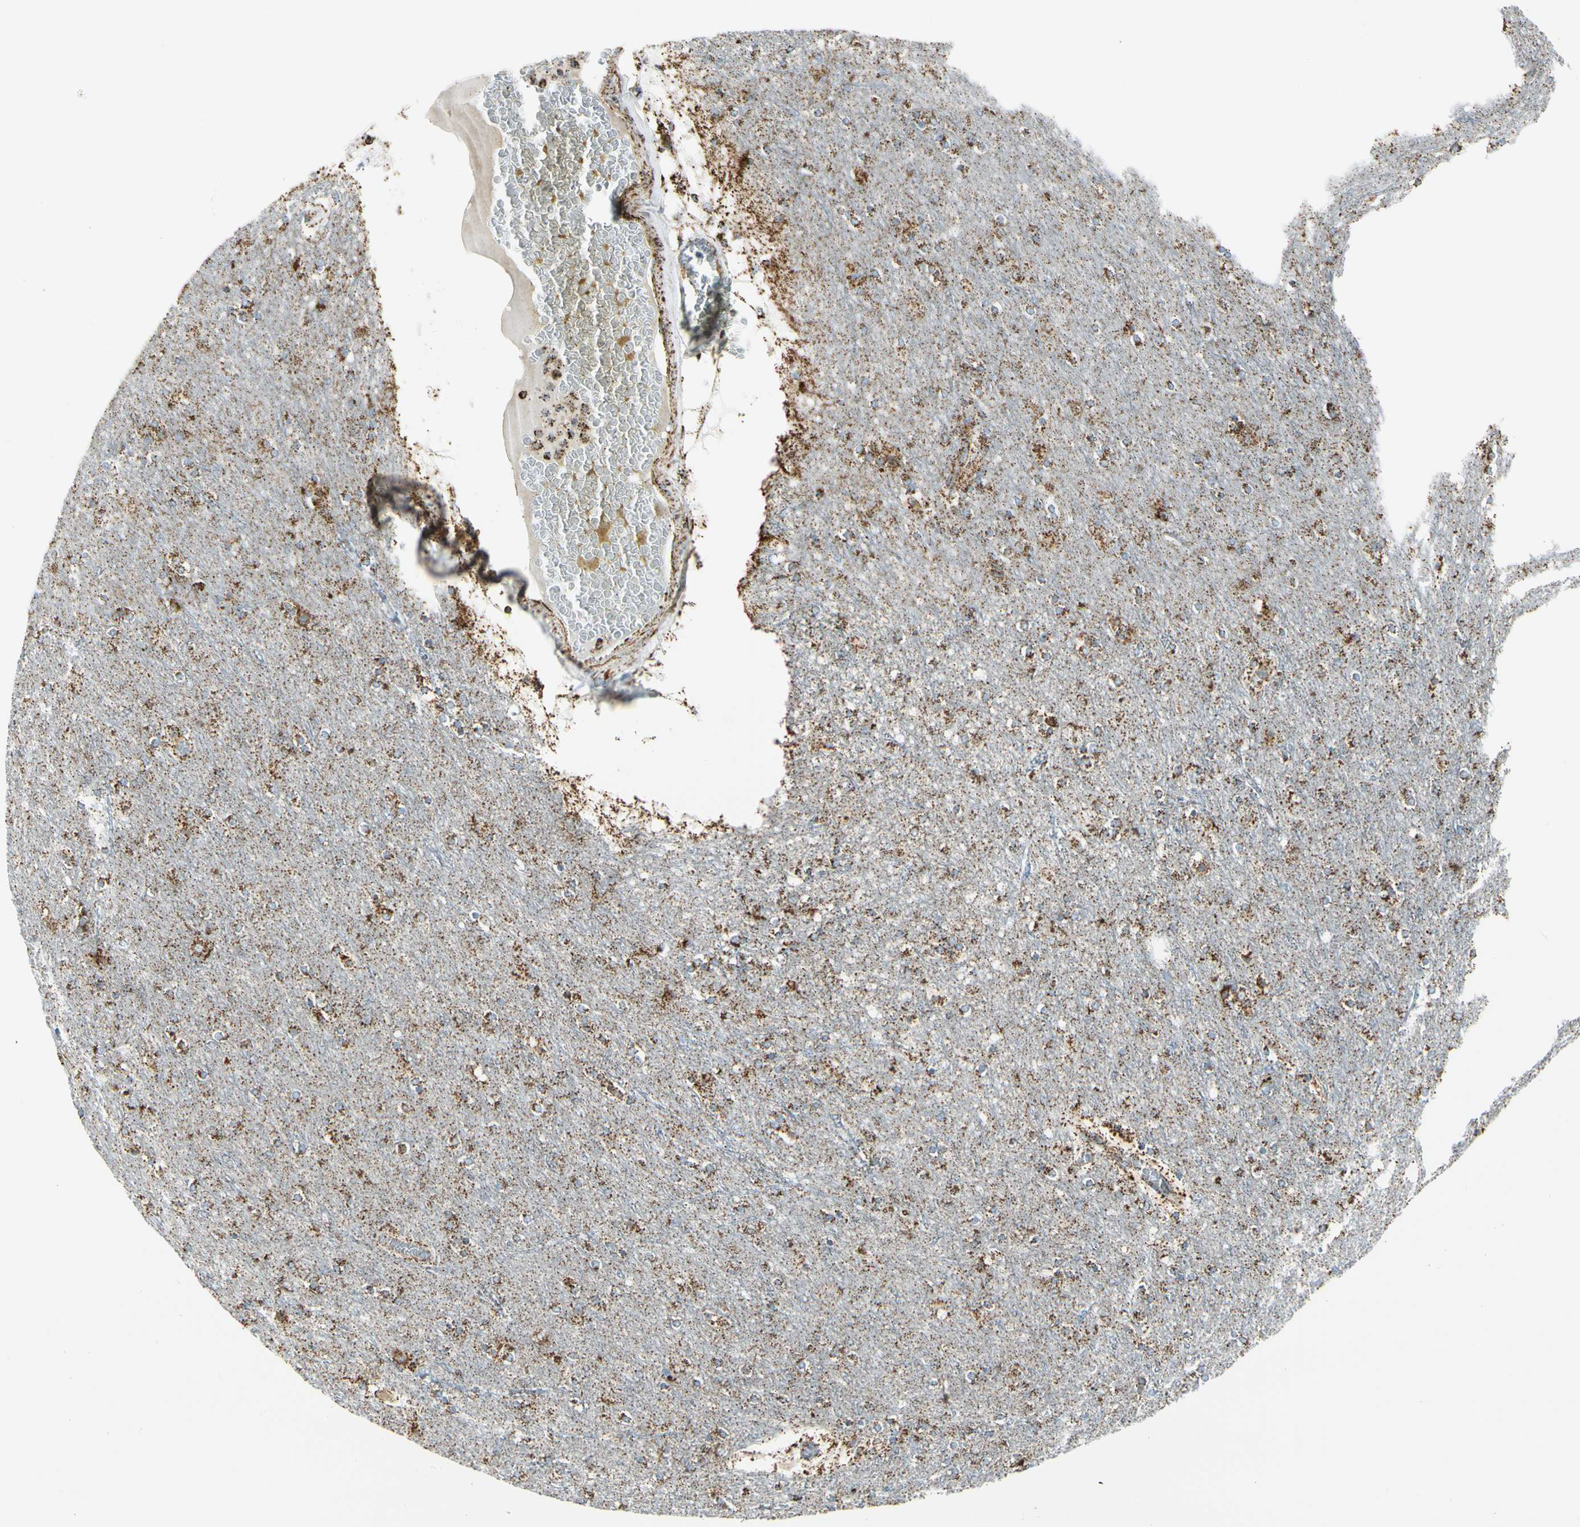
{"staining": {"intensity": "weak", "quantity": ">75%", "location": "cytoplasmic/membranous"}, "tissue": "cerebral cortex", "cell_type": "Endothelial cells", "image_type": "normal", "snomed": [{"axis": "morphology", "description": "Normal tissue, NOS"}, {"axis": "topography", "description": "Cerebral cortex"}], "caption": "Brown immunohistochemical staining in benign cerebral cortex exhibits weak cytoplasmic/membranous positivity in about >75% of endothelial cells. Nuclei are stained in blue.", "gene": "ME2", "patient": {"sex": "female", "age": 54}}